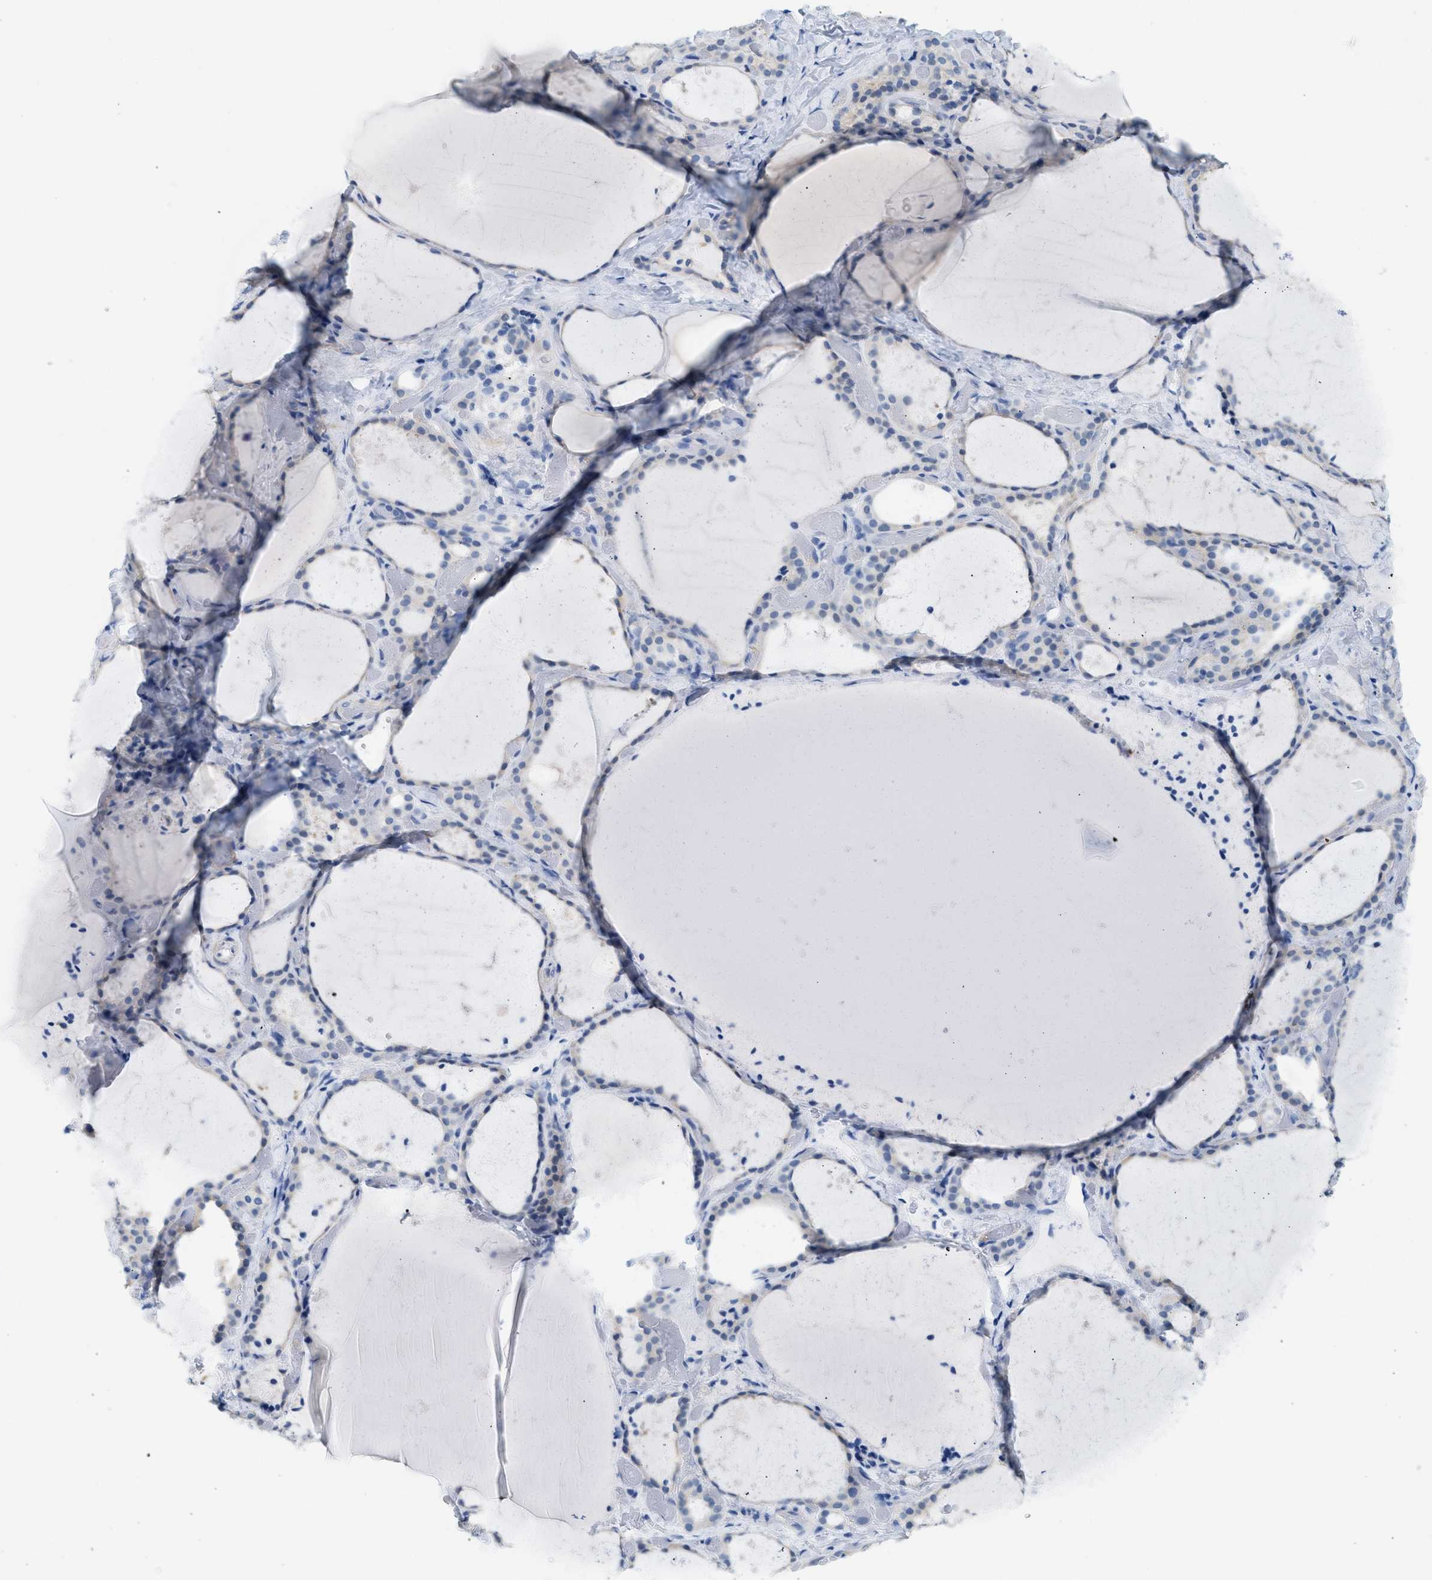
{"staining": {"intensity": "negative", "quantity": "none", "location": "none"}, "tissue": "thyroid gland", "cell_type": "Glandular cells", "image_type": "normal", "snomed": [{"axis": "morphology", "description": "Normal tissue, NOS"}, {"axis": "topography", "description": "Thyroid gland"}], "caption": "This is a histopathology image of IHC staining of normal thyroid gland, which shows no staining in glandular cells. The staining is performed using DAB (3,3'-diaminobenzidine) brown chromogen with nuclei counter-stained in using hematoxylin.", "gene": "SPAM1", "patient": {"sex": "female", "age": 44}}